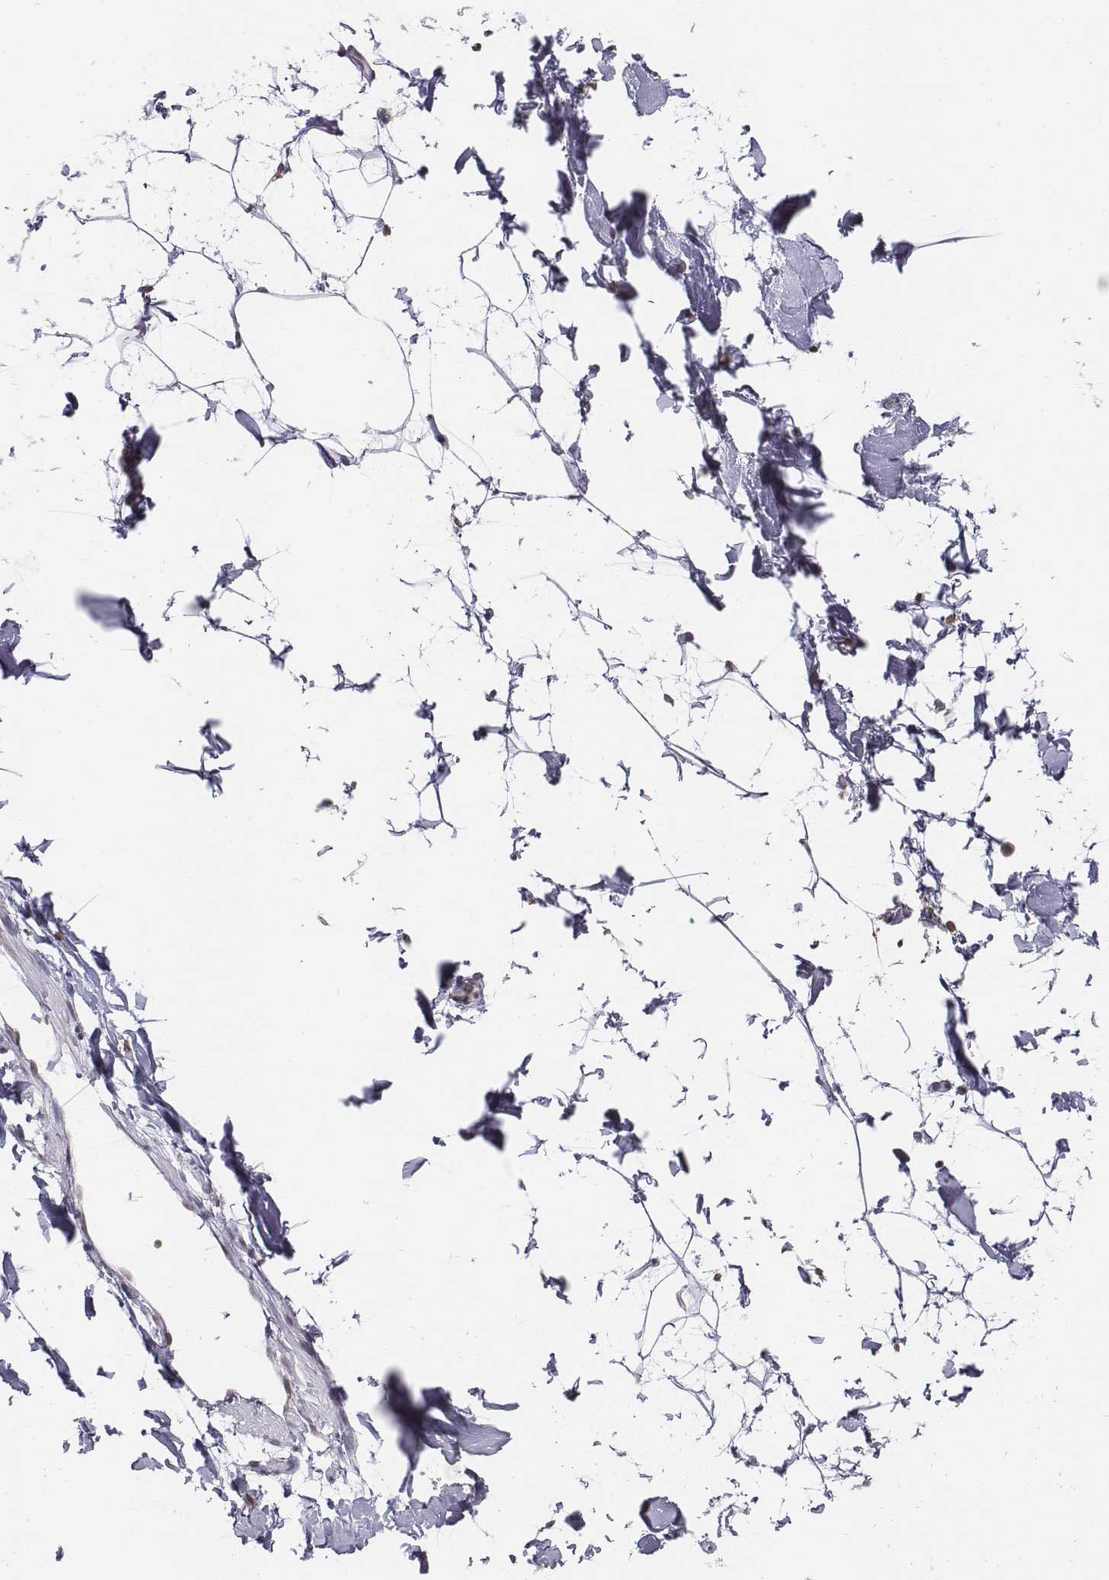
{"staining": {"intensity": "negative", "quantity": "none", "location": "none"}, "tissue": "soft tissue", "cell_type": "Fibroblasts", "image_type": "normal", "snomed": [{"axis": "morphology", "description": "Normal tissue, NOS"}, {"axis": "topography", "description": "Gallbladder"}, {"axis": "topography", "description": "Peripheral nerve tissue"}], "caption": "The photomicrograph shows no significant positivity in fibroblasts of soft tissue.", "gene": "BARHL1", "patient": {"sex": "female", "age": 45}}